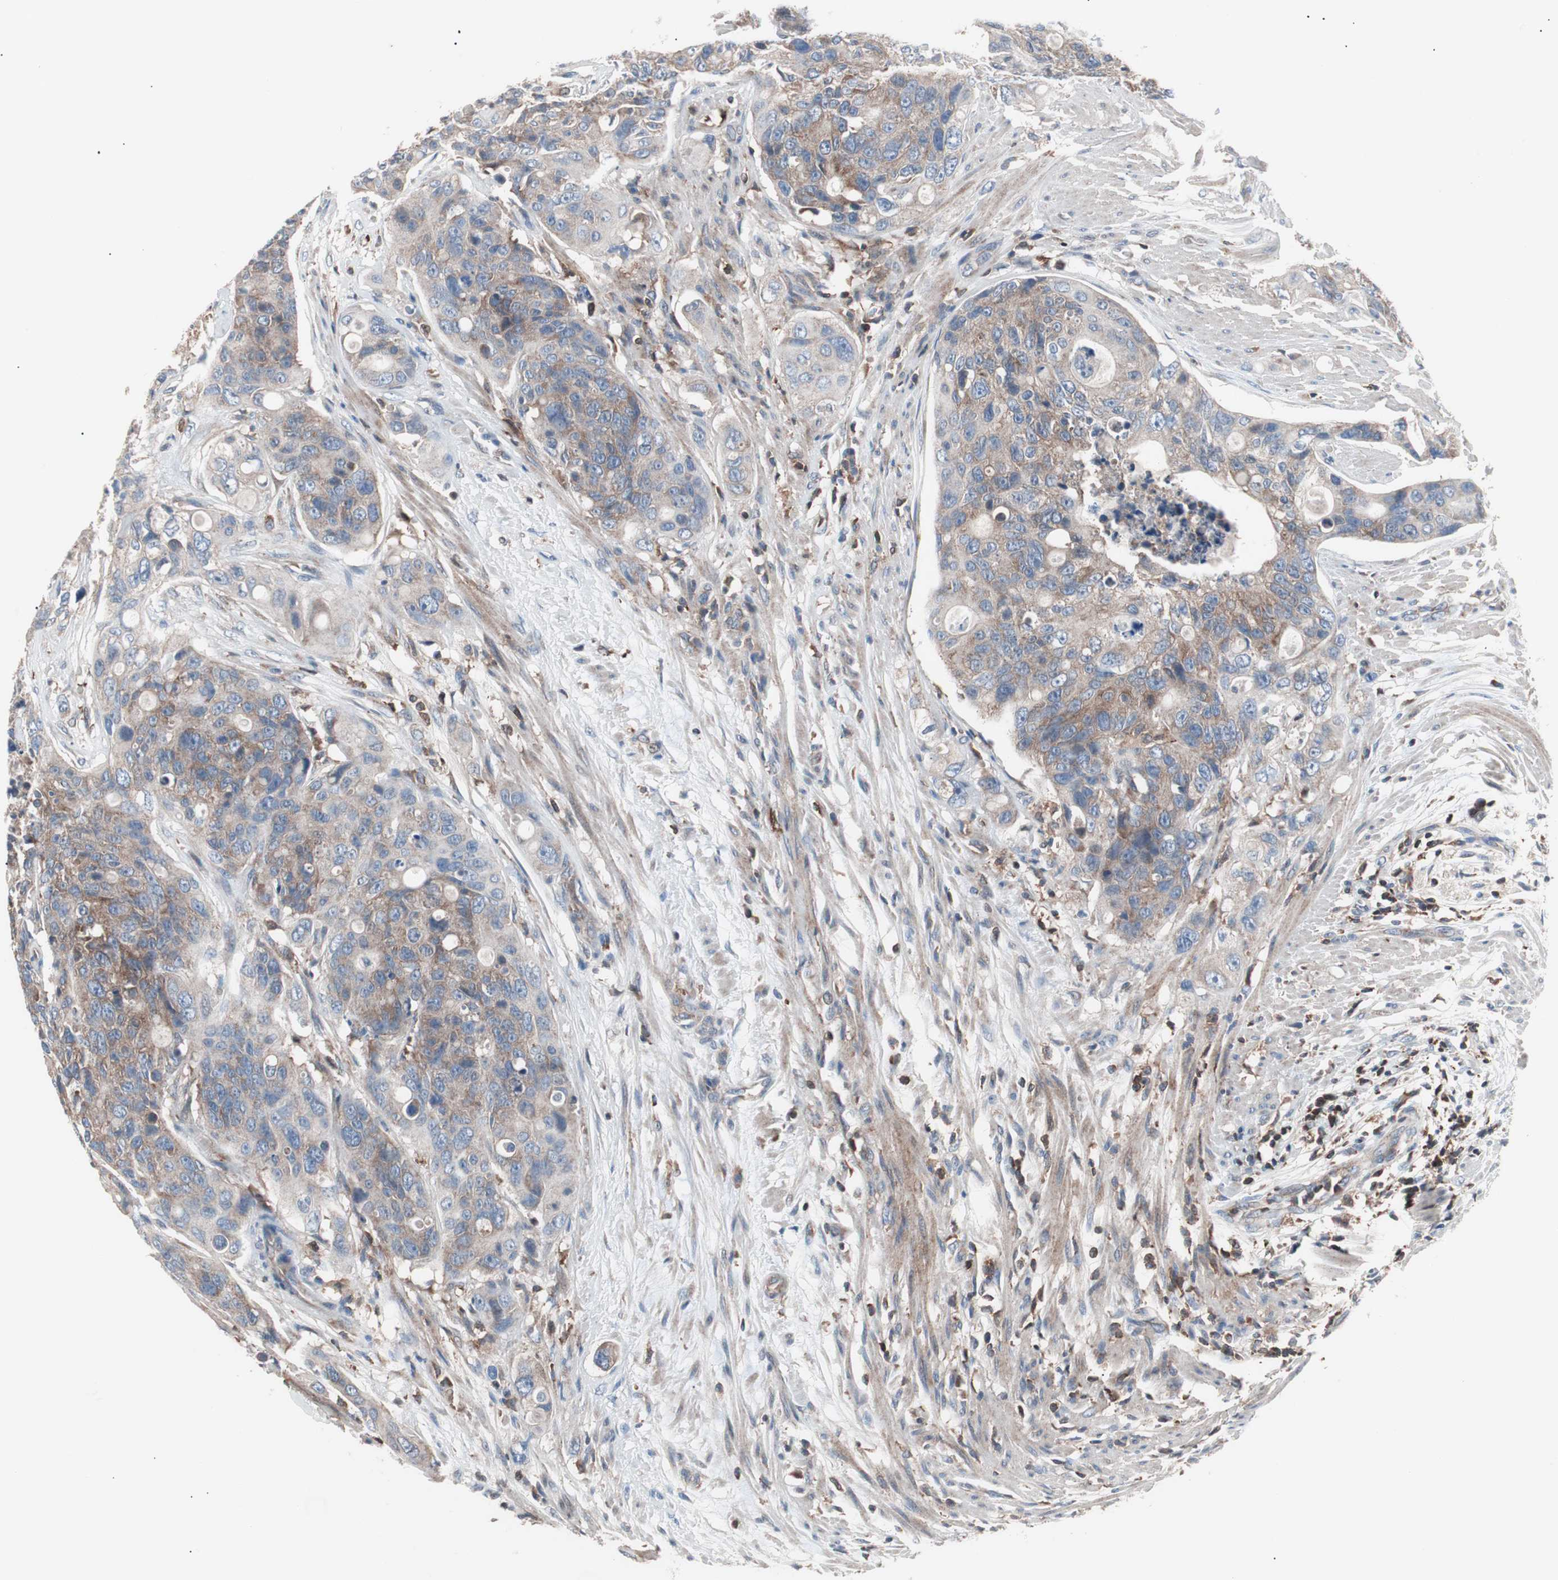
{"staining": {"intensity": "moderate", "quantity": ">75%", "location": "cytoplasmic/membranous"}, "tissue": "colorectal cancer", "cell_type": "Tumor cells", "image_type": "cancer", "snomed": [{"axis": "morphology", "description": "Adenocarcinoma, NOS"}, {"axis": "topography", "description": "Colon"}], "caption": "The photomicrograph demonstrates immunohistochemical staining of colorectal cancer (adenocarcinoma). There is moderate cytoplasmic/membranous expression is appreciated in about >75% of tumor cells.", "gene": "PIK3R1", "patient": {"sex": "female", "age": 57}}